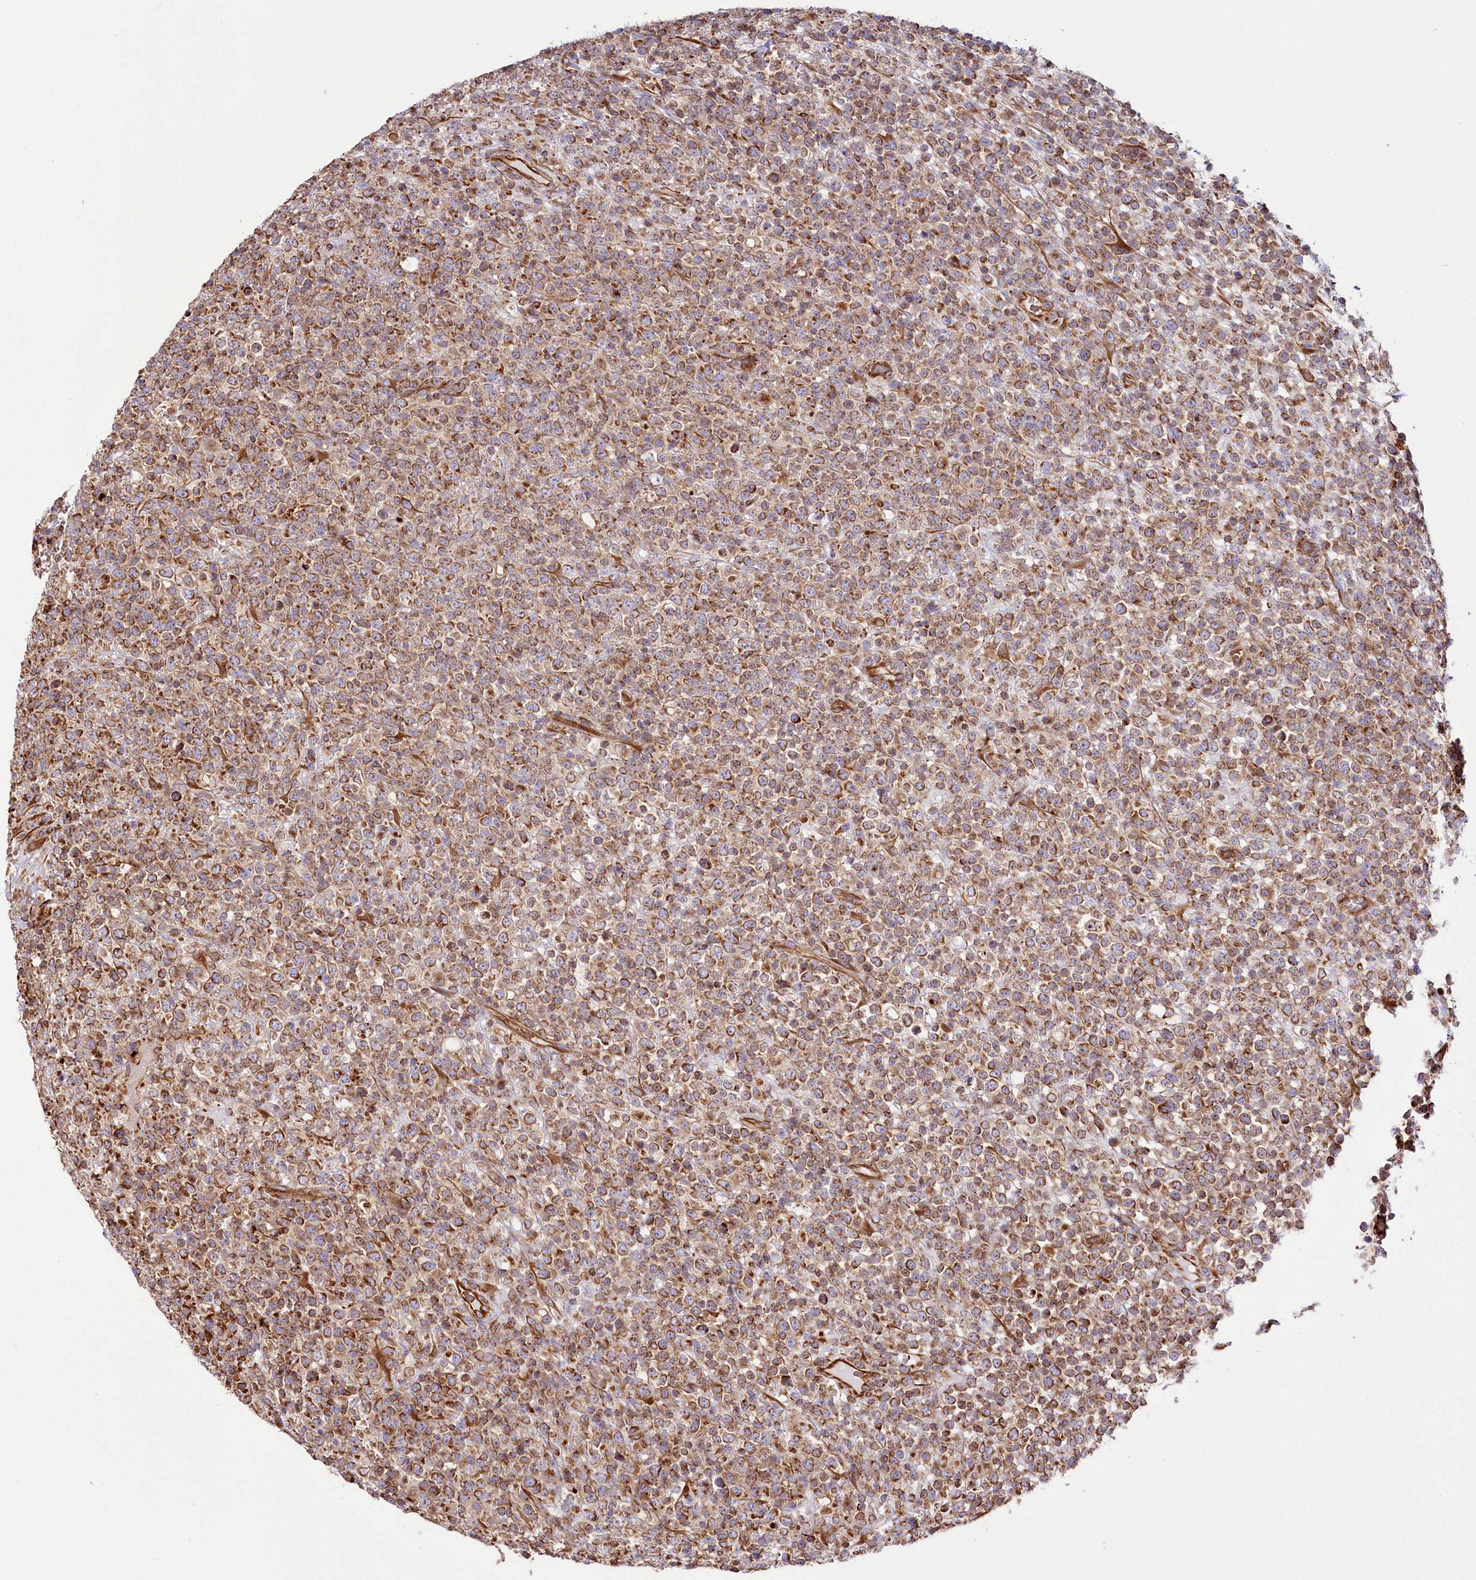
{"staining": {"intensity": "strong", "quantity": "25%-75%", "location": "cytoplasmic/membranous"}, "tissue": "lymphoma", "cell_type": "Tumor cells", "image_type": "cancer", "snomed": [{"axis": "morphology", "description": "Malignant lymphoma, non-Hodgkin's type, High grade"}, {"axis": "topography", "description": "Colon"}], "caption": "Tumor cells demonstrate high levels of strong cytoplasmic/membranous expression in about 25%-75% of cells in lymphoma.", "gene": "THUMPD3", "patient": {"sex": "female", "age": 53}}